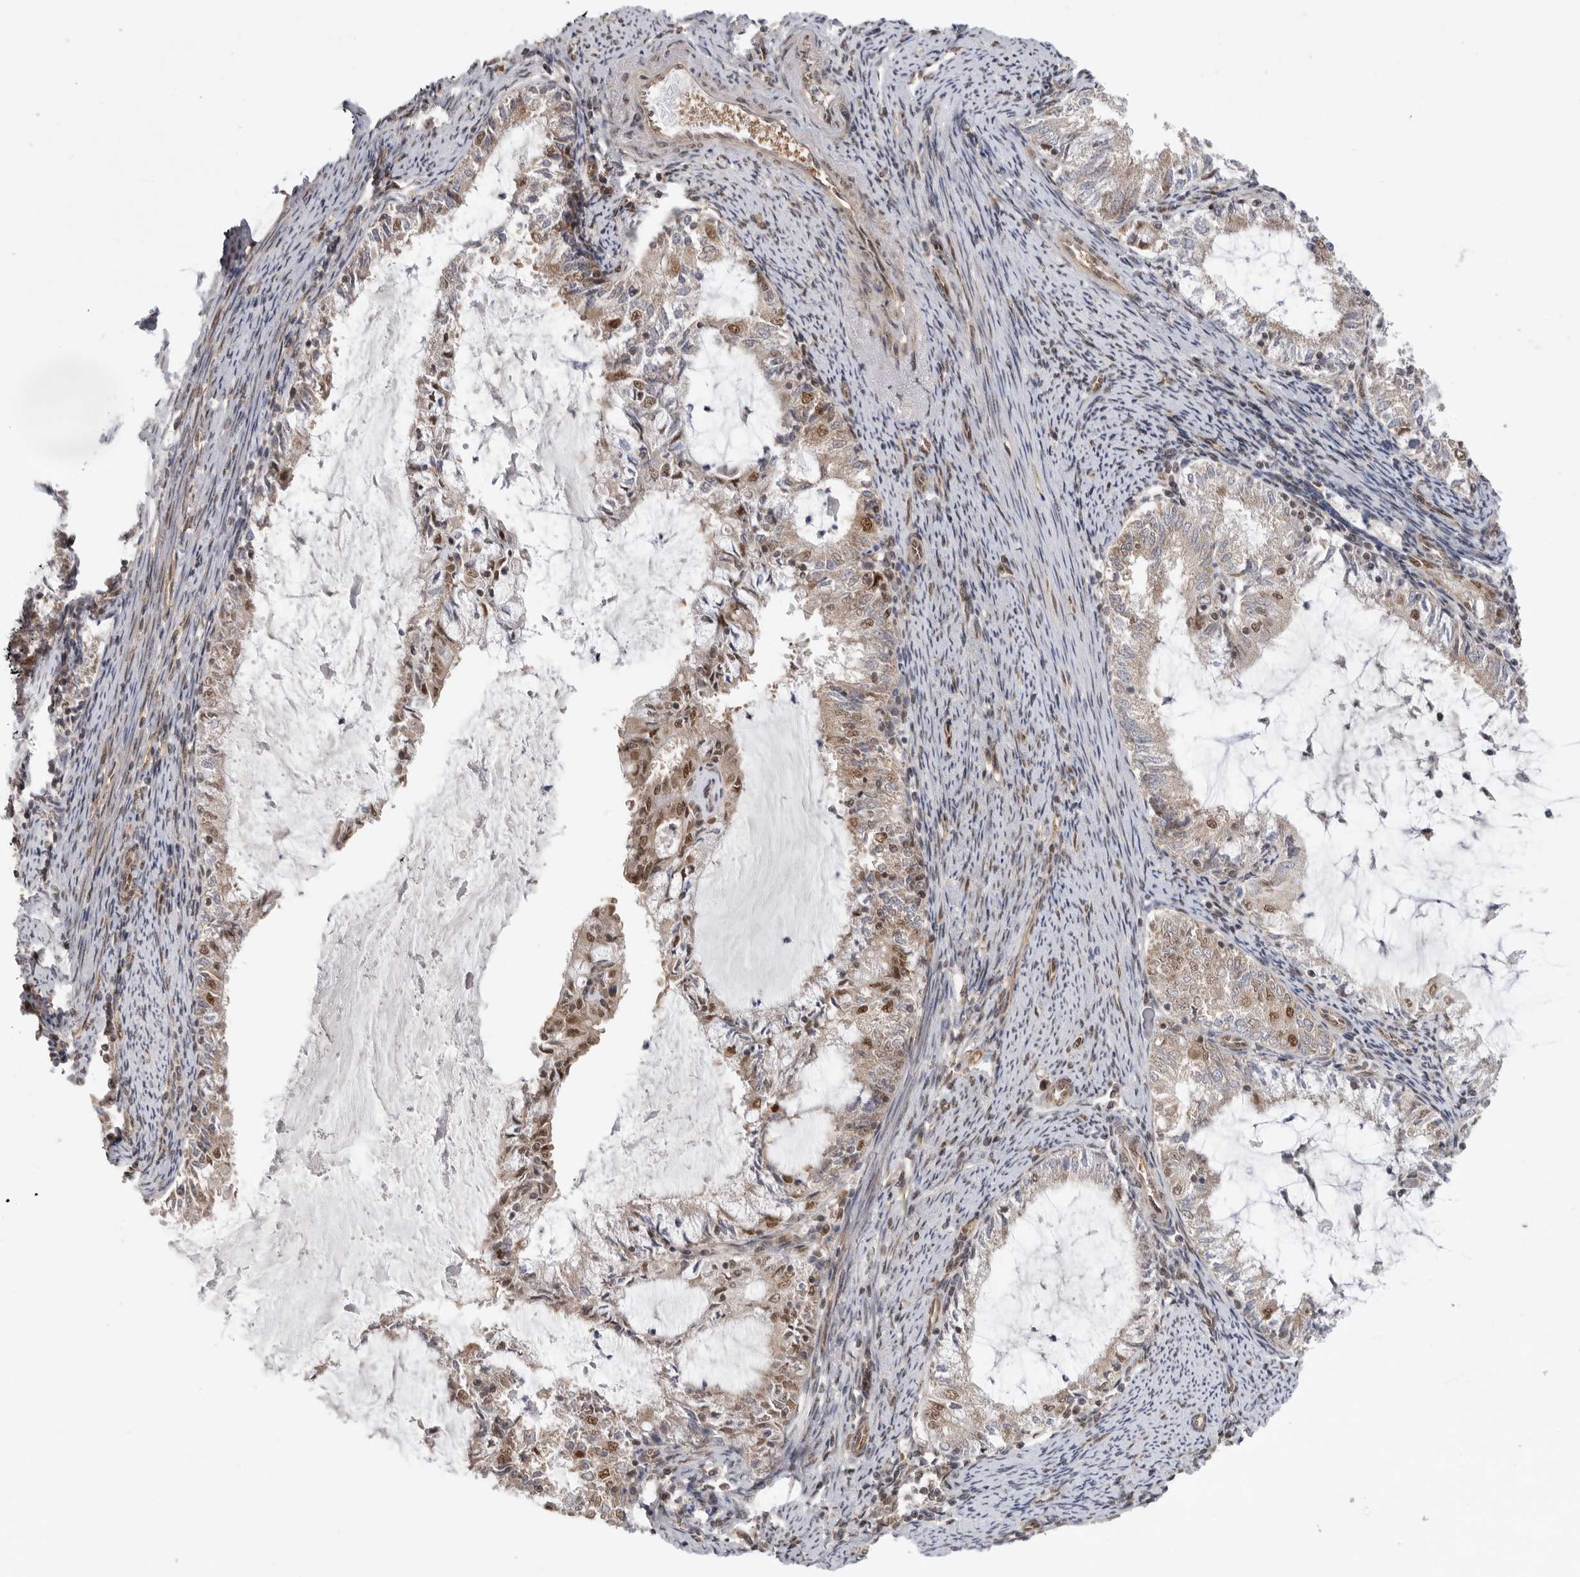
{"staining": {"intensity": "moderate", "quantity": "<25%", "location": "nuclear"}, "tissue": "endometrial cancer", "cell_type": "Tumor cells", "image_type": "cancer", "snomed": [{"axis": "morphology", "description": "Adenocarcinoma, NOS"}, {"axis": "topography", "description": "Endometrium"}], "caption": "Tumor cells display low levels of moderate nuclear staining in about <25% of cells in endometrial cancer (adenocarcinoma).", "gene": "VPS50", "patient": {"sex": "female", "age": 57}}